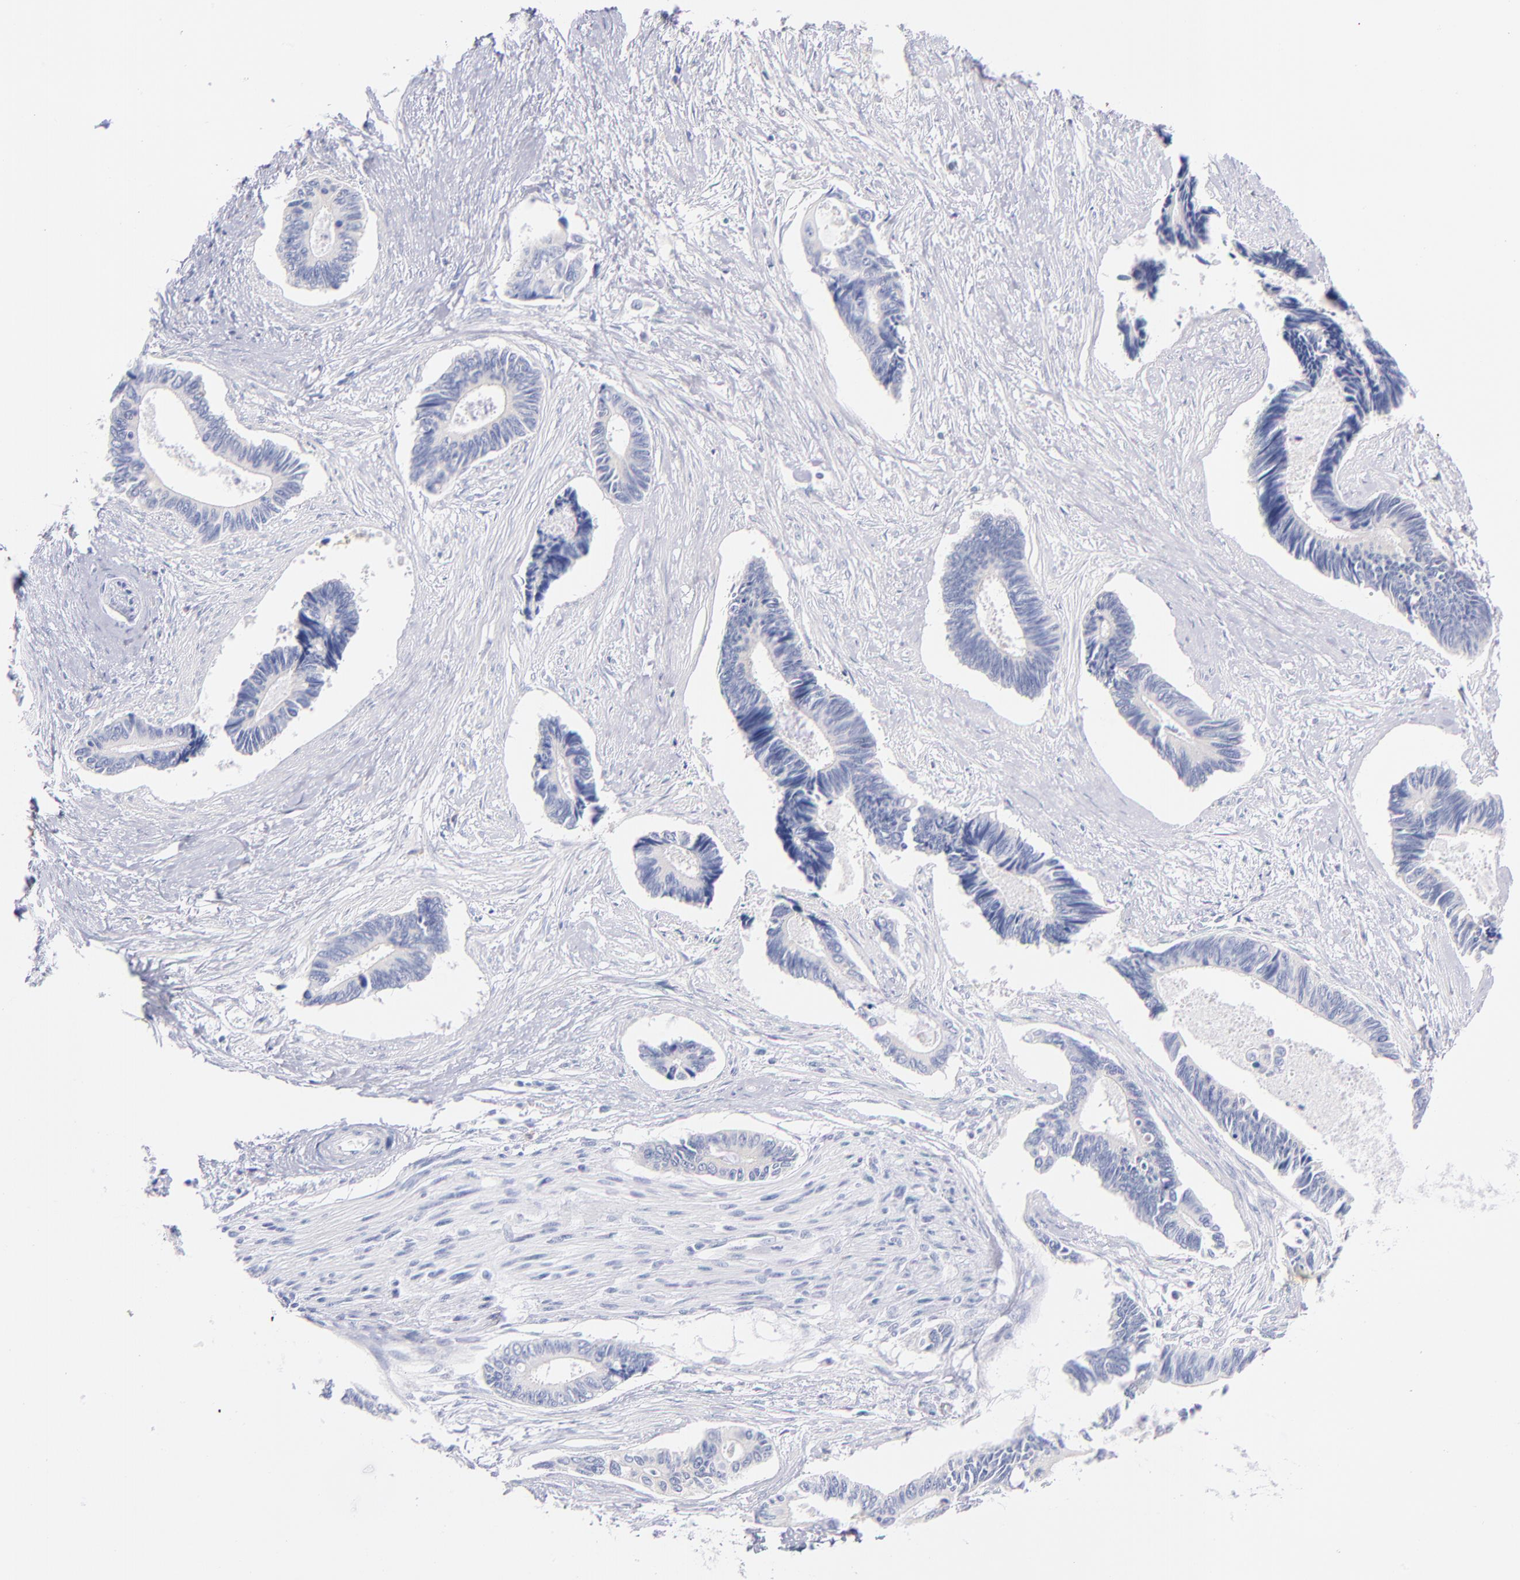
{"staining": {"intensity": "negative", "quantity": "none", "location": "none"}, "tissue": "pancreatic cancer", "cell_type": "Tumor cells", "image_type": "cancer", "snomed": [{"axis": "morphology", "description": "Adenocarcinoma, NOS"}, {"axis": "topography", "description": "Pancreas"}], "caption": "Adenocarcinoma (pancreatic) was stained to show a protein in brown. There is no significant positivity in tumor cells.", "gene": "HP", "patient": {"sex": "female", "age": 70}}